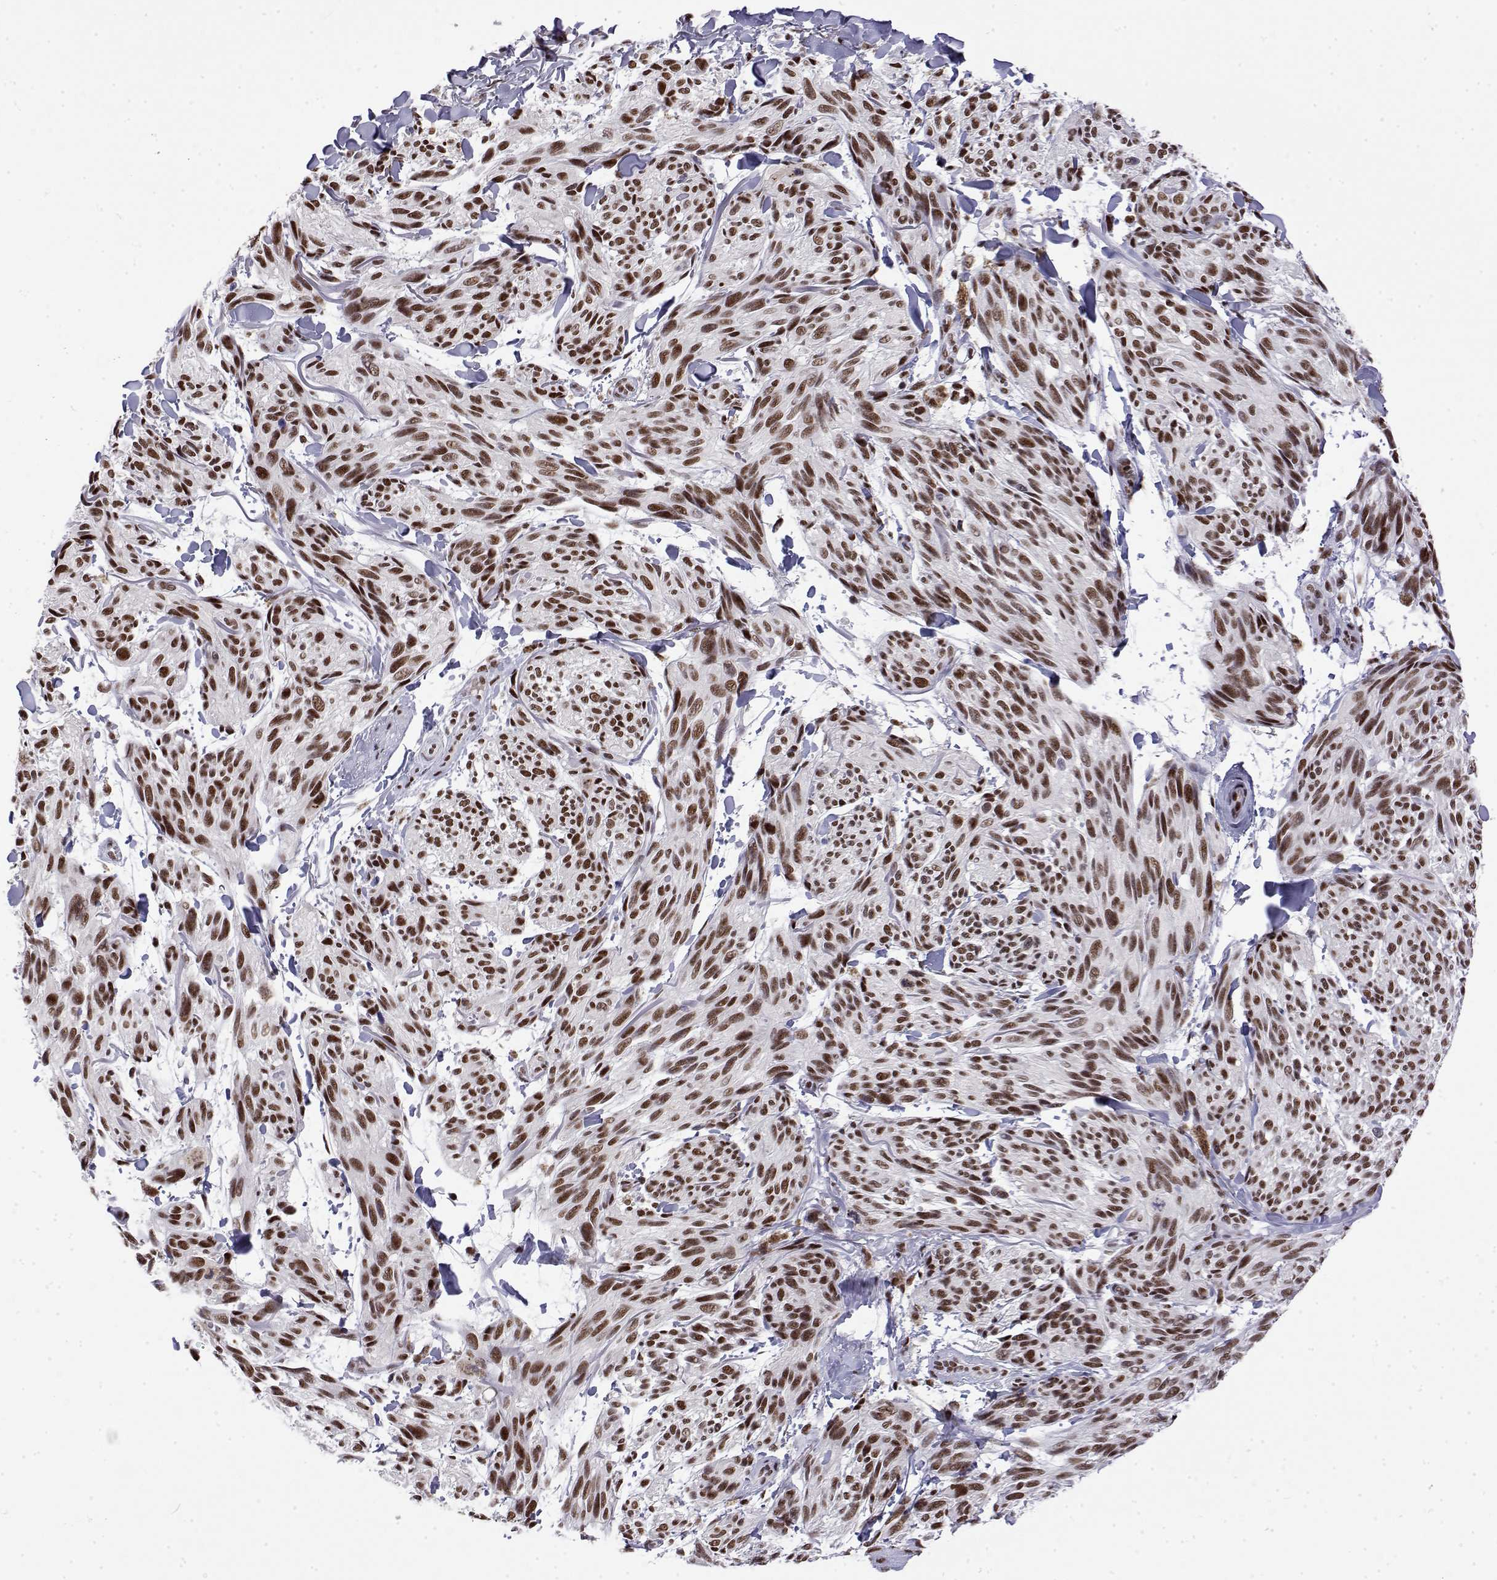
{"staining": {"intensity": "moderate", "quantity": ">75%", "location": "nuclear"}, "tissue": "melanoma", "cell_type": "Tumor cells", "image_type": "cancer", "snomed": [{"axis": "morphology", "description": "Malignant melanoma, NOS"}, {"axis": "topography", "description": "Skin"}], "caption": "Melanoma stained with IHC shows moderate nuclear staining in about >75% of tumor cells.", "gene": "POLDIP3", "patient": {"sex": "male", "age": 79}}